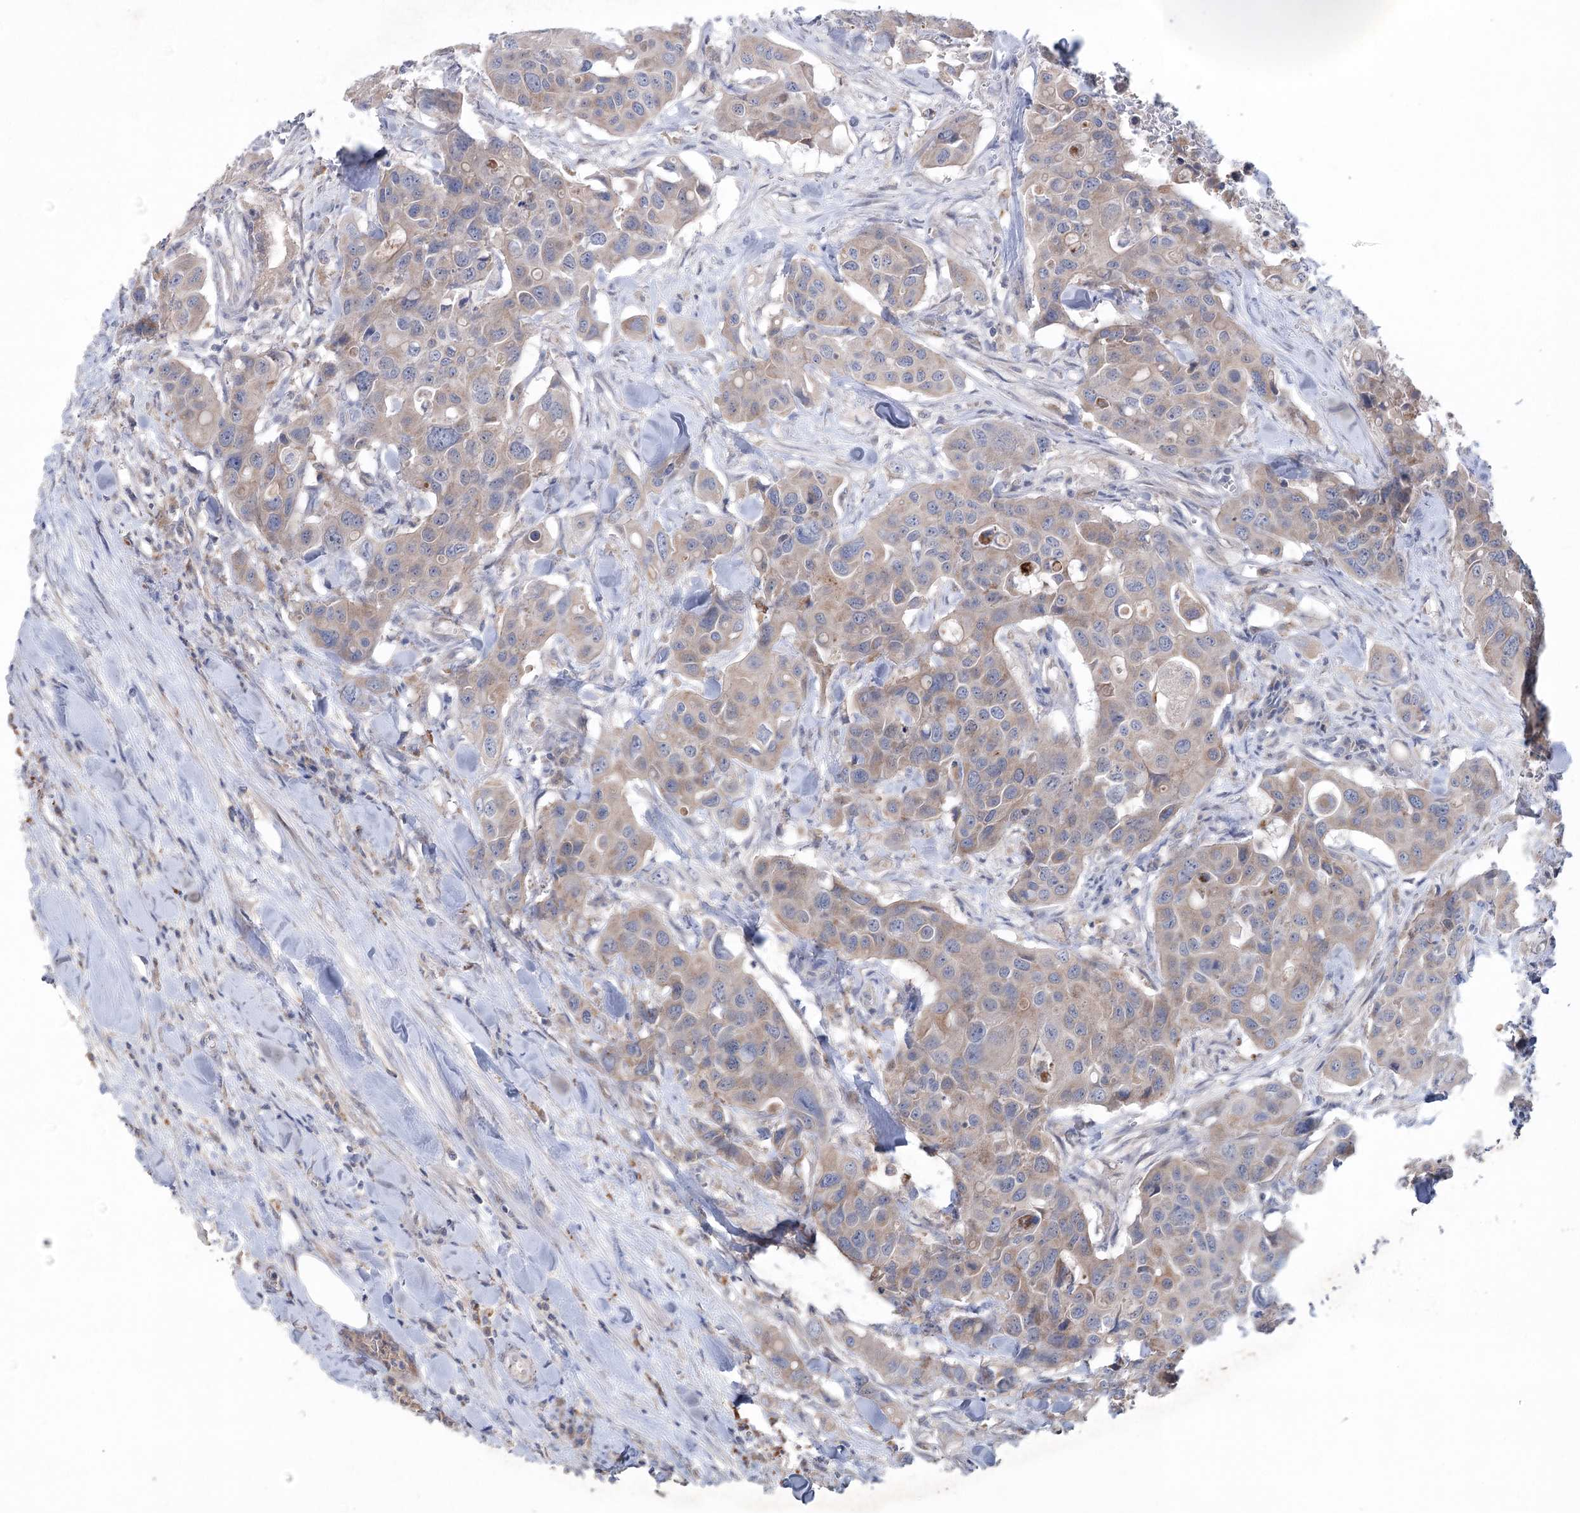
{"staining": {"intensity": "weak", "quantity": "25%-75%", "location": "cytoplasmic/membranous"}, "tissue": "colorectal cancer", "cell_type": "Tumor cells", "image_type": "cancer", "snomed": [{"axis": "morphology", "description": "Adenocarcinoma, NOS"}, {"axis": "topography", "description": "Colon"}], "caption": "Immunohistochemistry (IHC) histopathology image of neoplastic tissue: human colorectal cancer stained using immunohistochemistry (IHC) shows low levels of weak protein expression localized specifically in the cytoplasmic/membranous of tumor cells, appearing as a cytoplasmic/membranous brown color.", "gene": "MTCH2", "patient": {"sex": "male", "age": 77}}